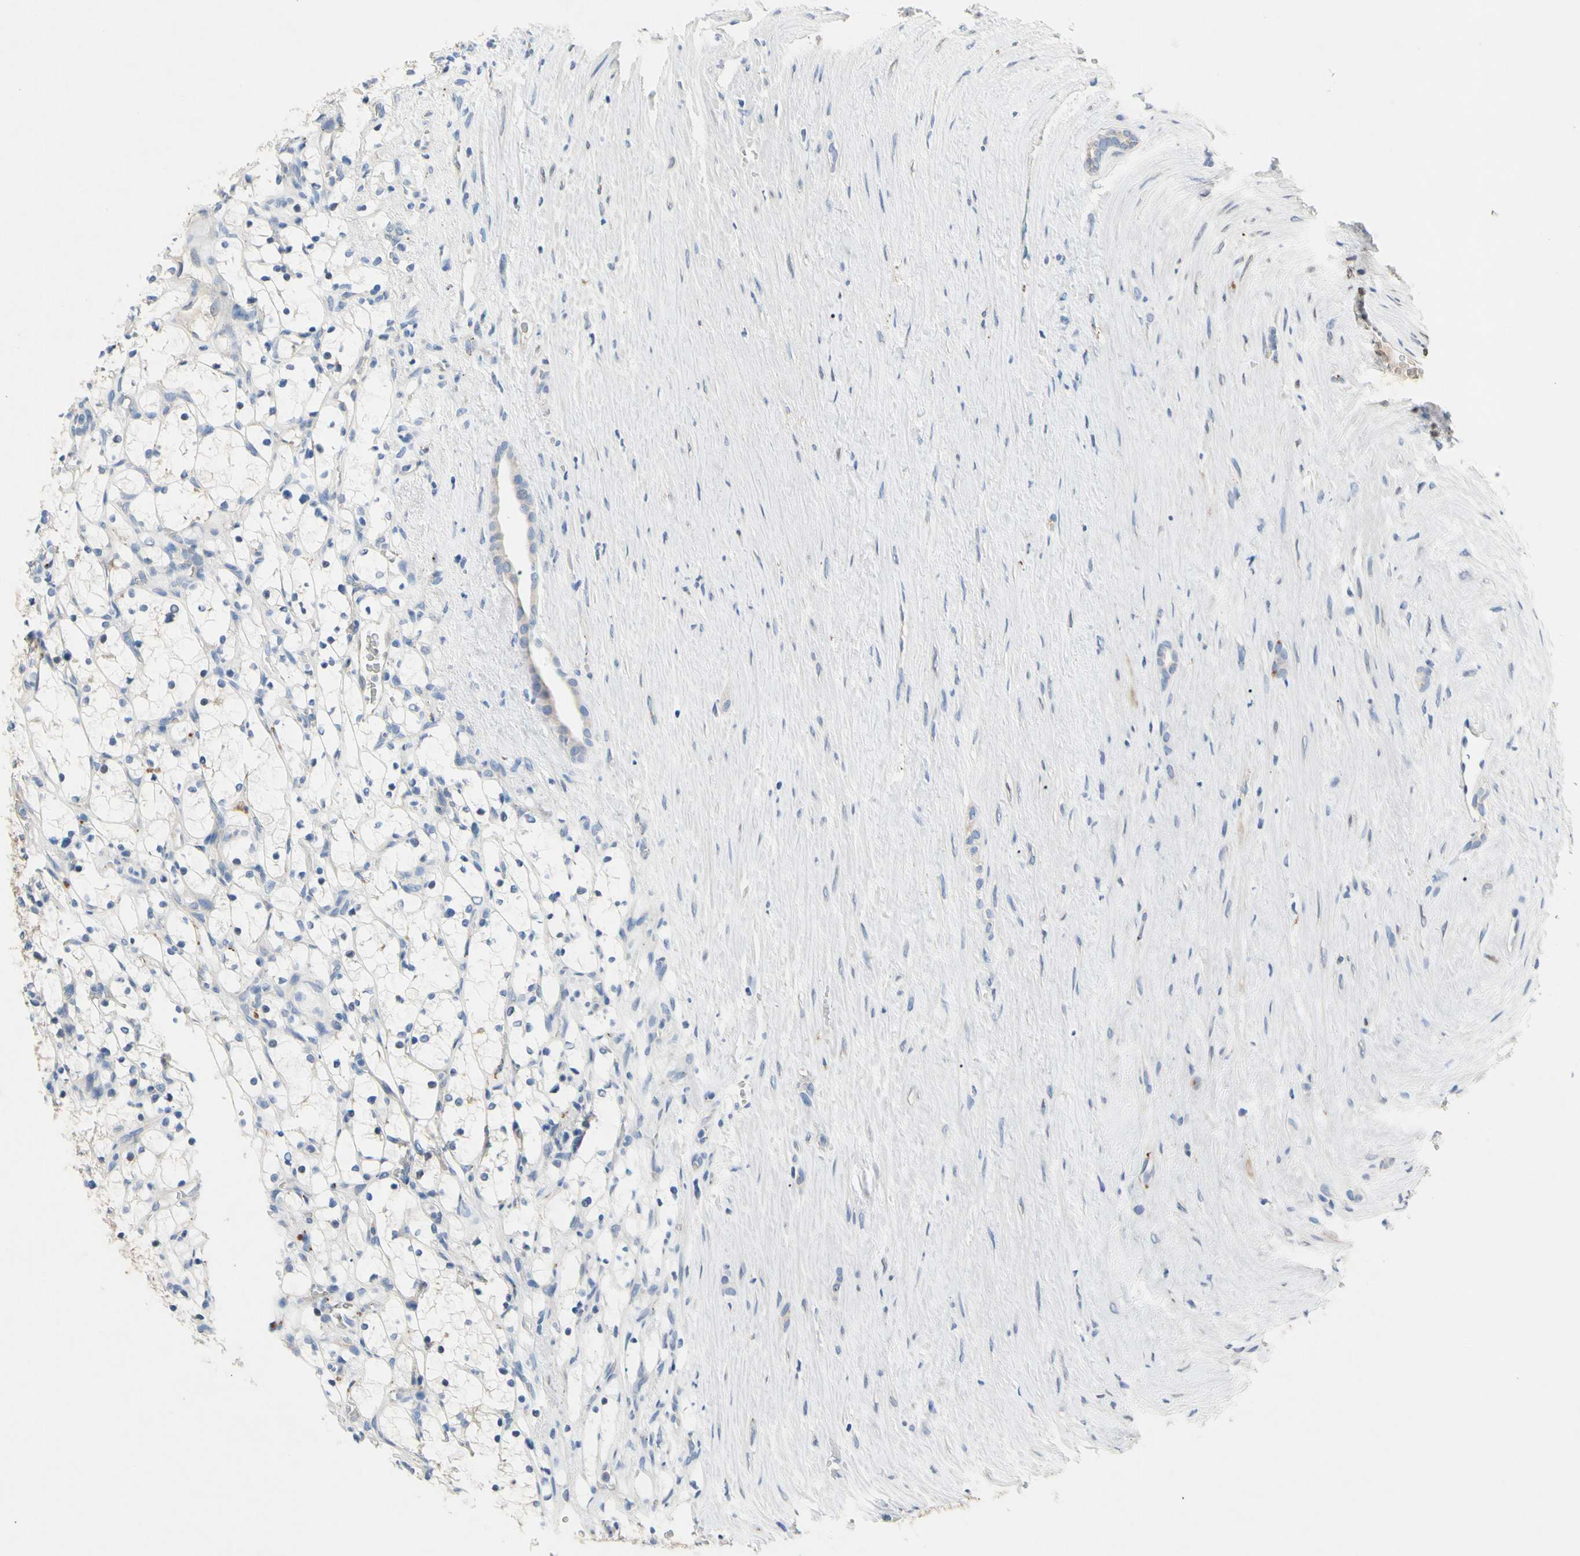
{"staining": {"intensity": "negative", "quantity": "none", "location": "none"}, "tissue": "renal cancer", "cell_type": "Tumor cells", "image_type": "cancer", "snomed": [{"axis": "morphology", "description": "Adenocarcinoma, NOS"}, {"axis": "topography", "description": "Kidney"}], "caption": "A high-resolution photomicrograph shows immunohistochemistry staining of renal cancer (adenocarcinoma), which displays no significant staining in tumor cells.", "gene": "RETSAT", "patient": {"sex": "female", "age": 69}}